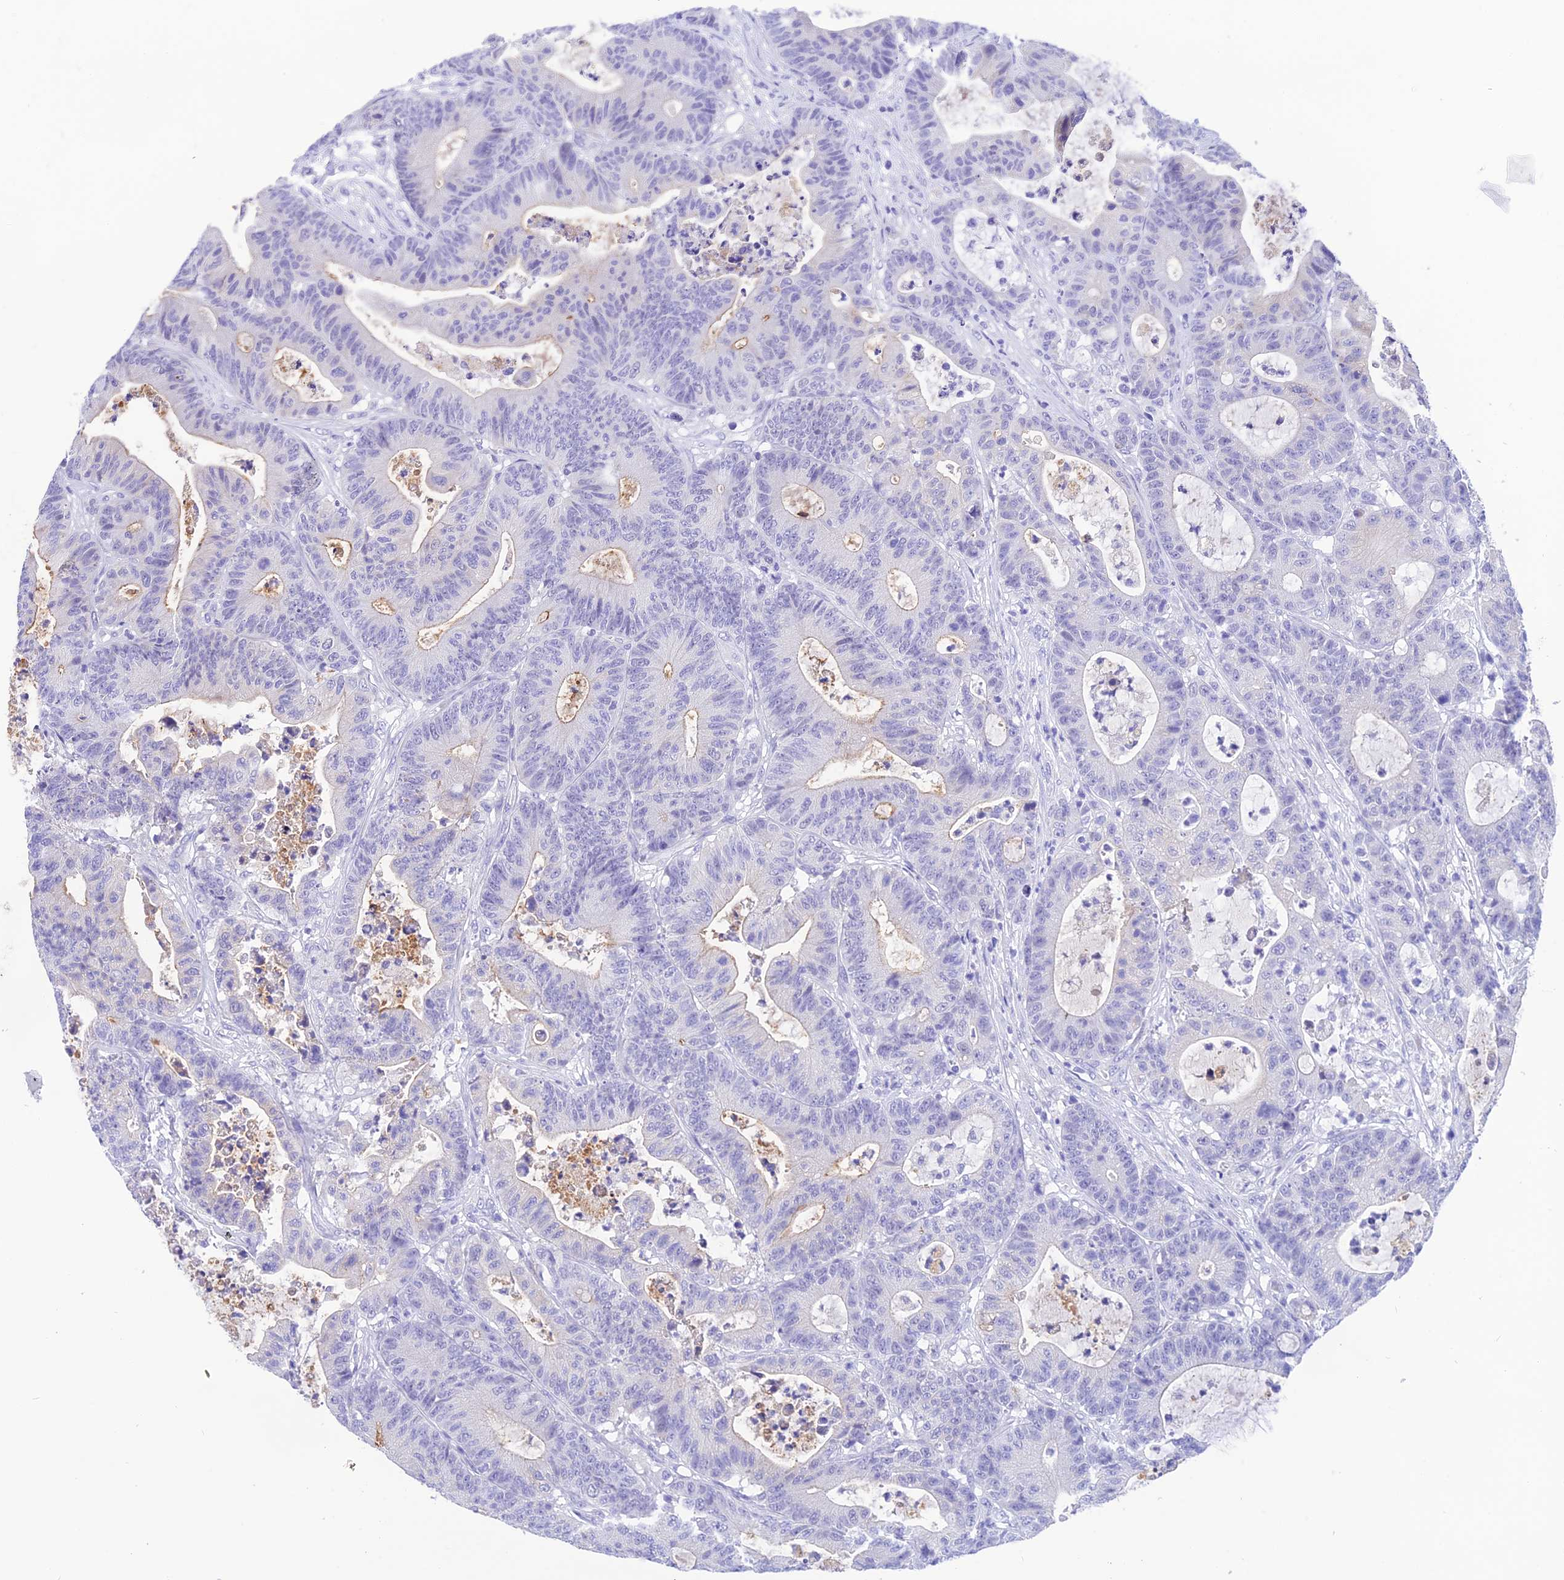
{"staining": {"intensity": "negative", "quantity": "none", "location": "none"}, "tissue": "colorectal cancer", "cell_type": "Tumor cells", "image_type": "cancer", "snomed": [{"axis": "morphology", "description": "Adenocarcinoma, NOS"}, {"axis": "topography", "description": "Colon"}], "caption": "An IHC micrograph of colorectal adenocarcinoma is shown. There is no staining in tumor cells of colorectal adenocarcinoma.", "gene": "KDELR3", "patient": {"sex": "female", "age": 84}}